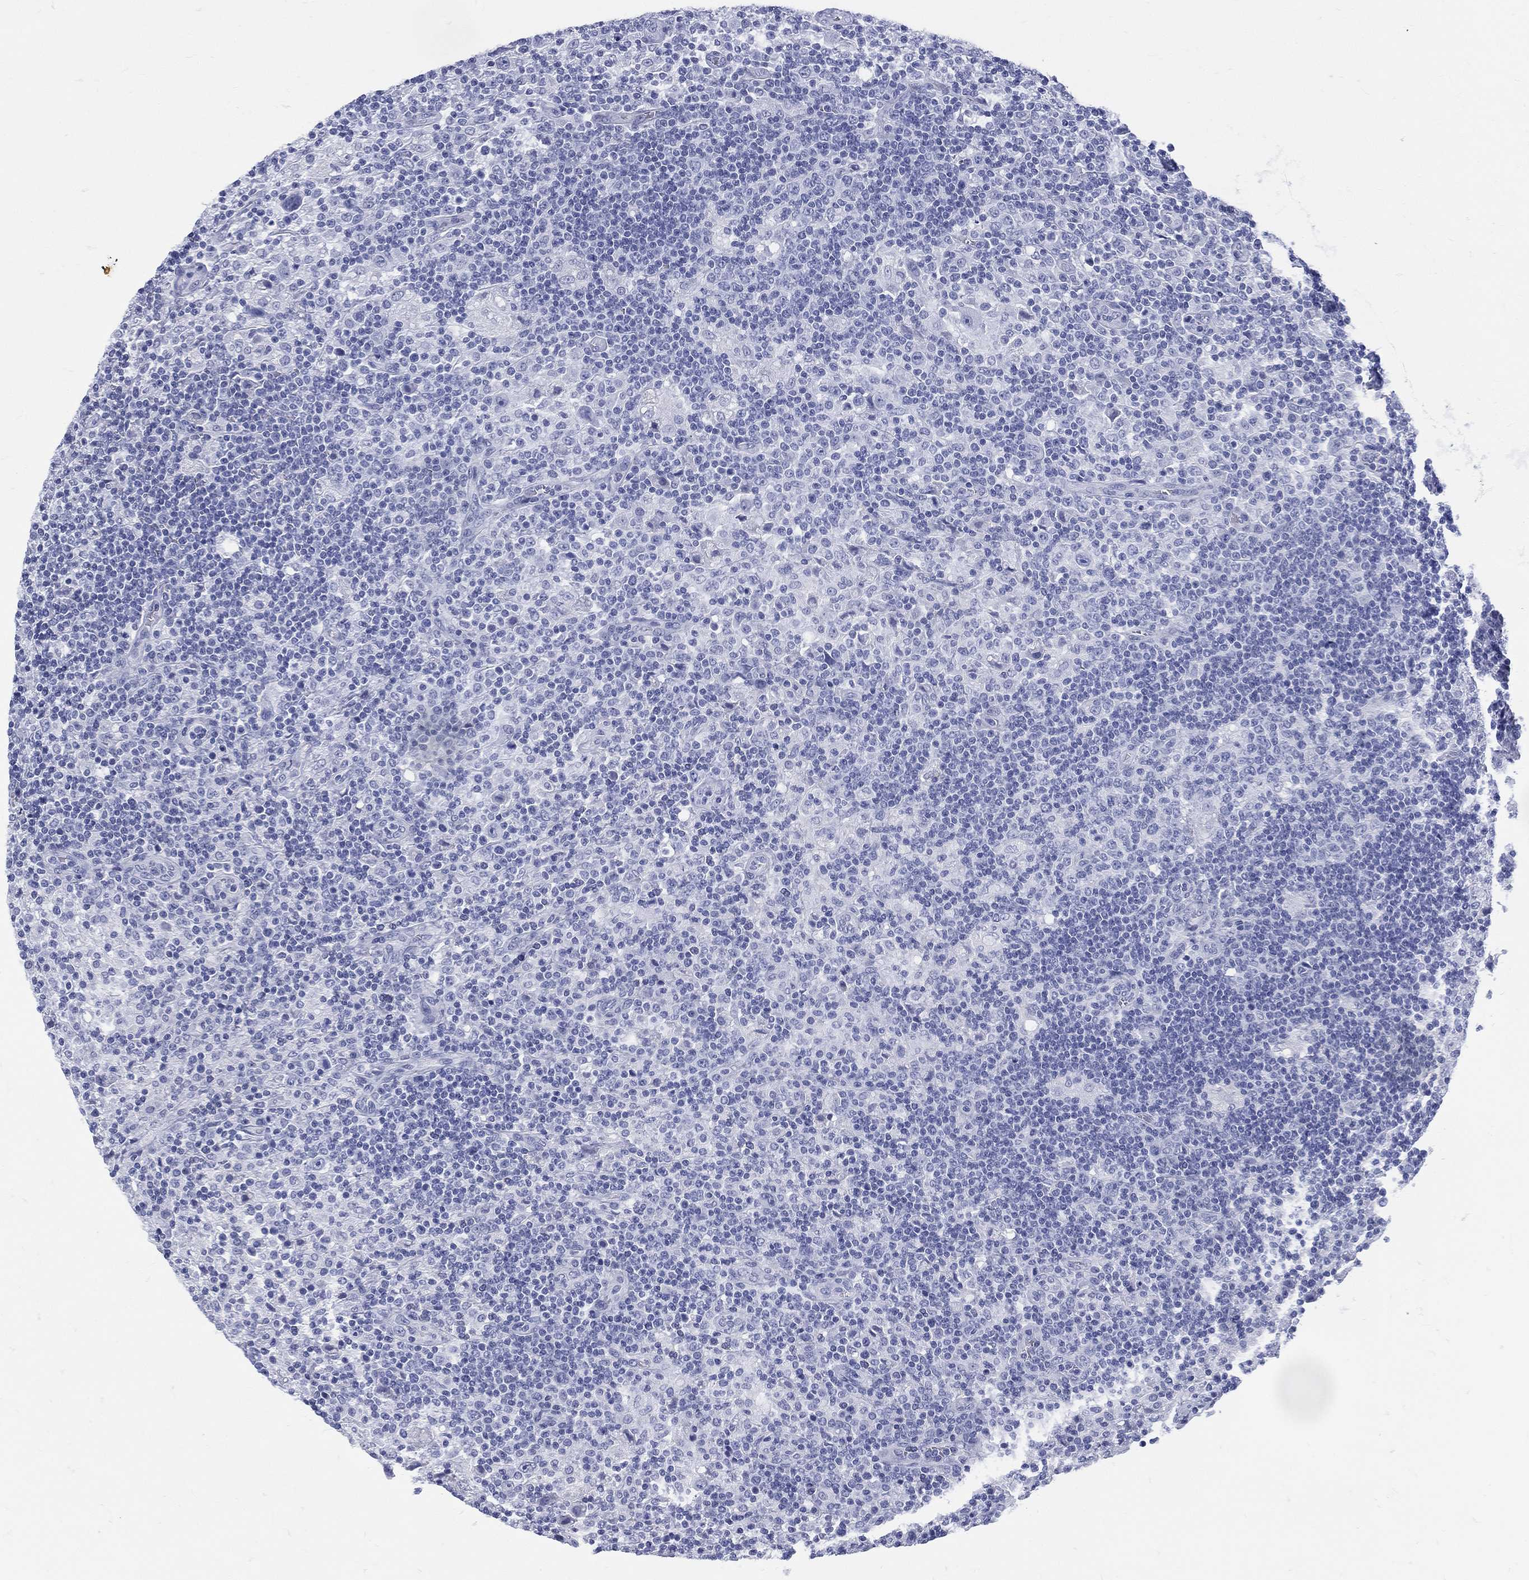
{"staining": {"intensity": "negative", "quantity": "none", "location": "none"}, "tissue": "lymphoma", "cell_type": "Tumor cells", "image_type": "cancer", "snomed": [{"axis": "morphology", "description": "Hodgkin's disease, NOS"}, {"axis": "topography", "description": "Lymph node"}], "caption": "Lymphoma was stained to show a protein in brown. There is no significant staining in tumor cells.", "gene": "ETNPPL", "patient": {"sex": "male", "age": 70}}